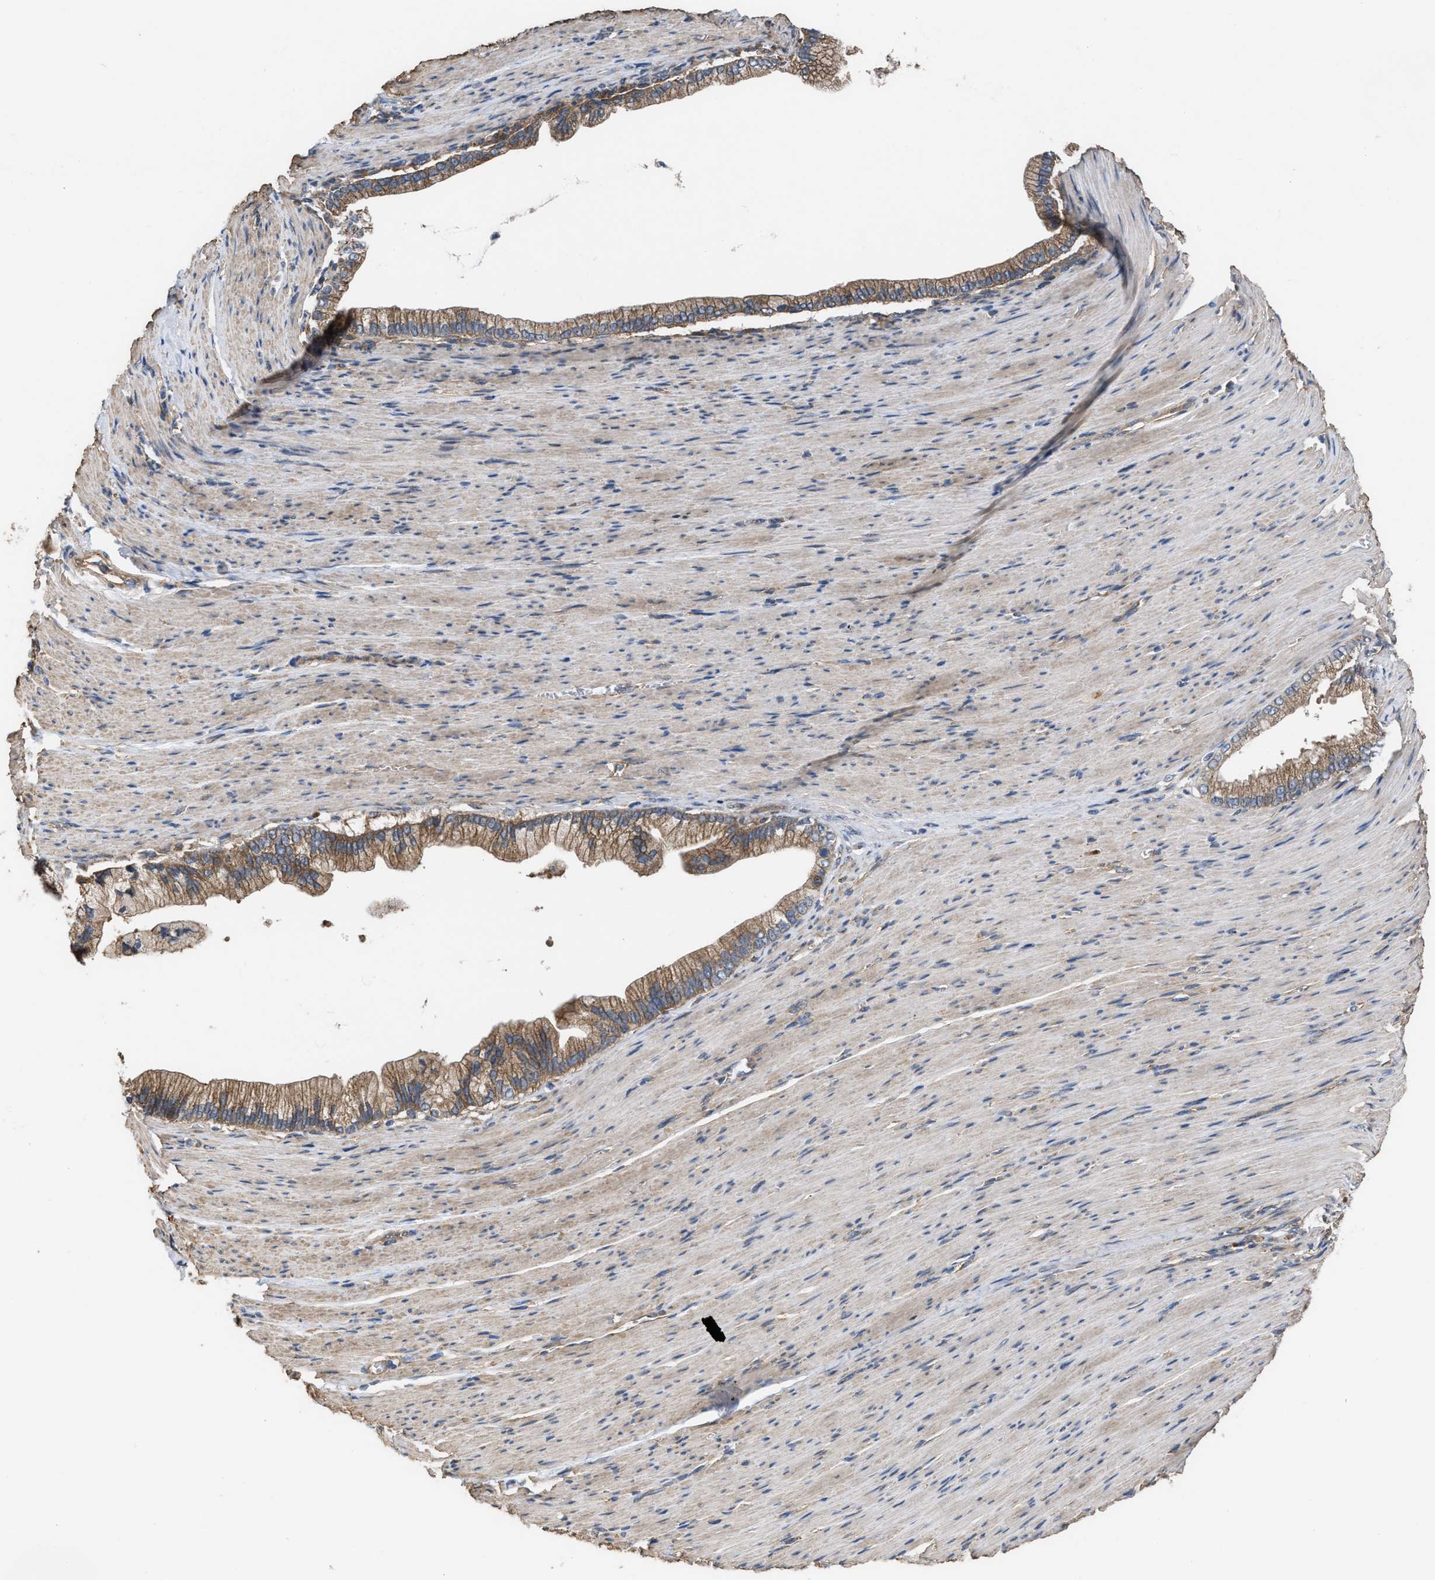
{"staining": {"intensity": "moderate", "quantity": ">75%", "location": "cytoplasmic/membranous"}, "tissue": "pancreatic cancer", "cell_type": "Tumor cells", "image_type": "cancer", "snomed": [{"axis": "morphology", "description": "Adenocarcinoma, NOS"}, {"axis": "topography", "description": "Pancreas"}], "caption": "Pancreatic adenocarcinoma stained with DAB (3,3'-diaminobenzidine) IHC displays medium levels of moderate cytoplasmic/membranous positivity in approximately >75% of tumor cells.", "gene": "CEP128", "patient": {"sex": "male", "age": 69}}